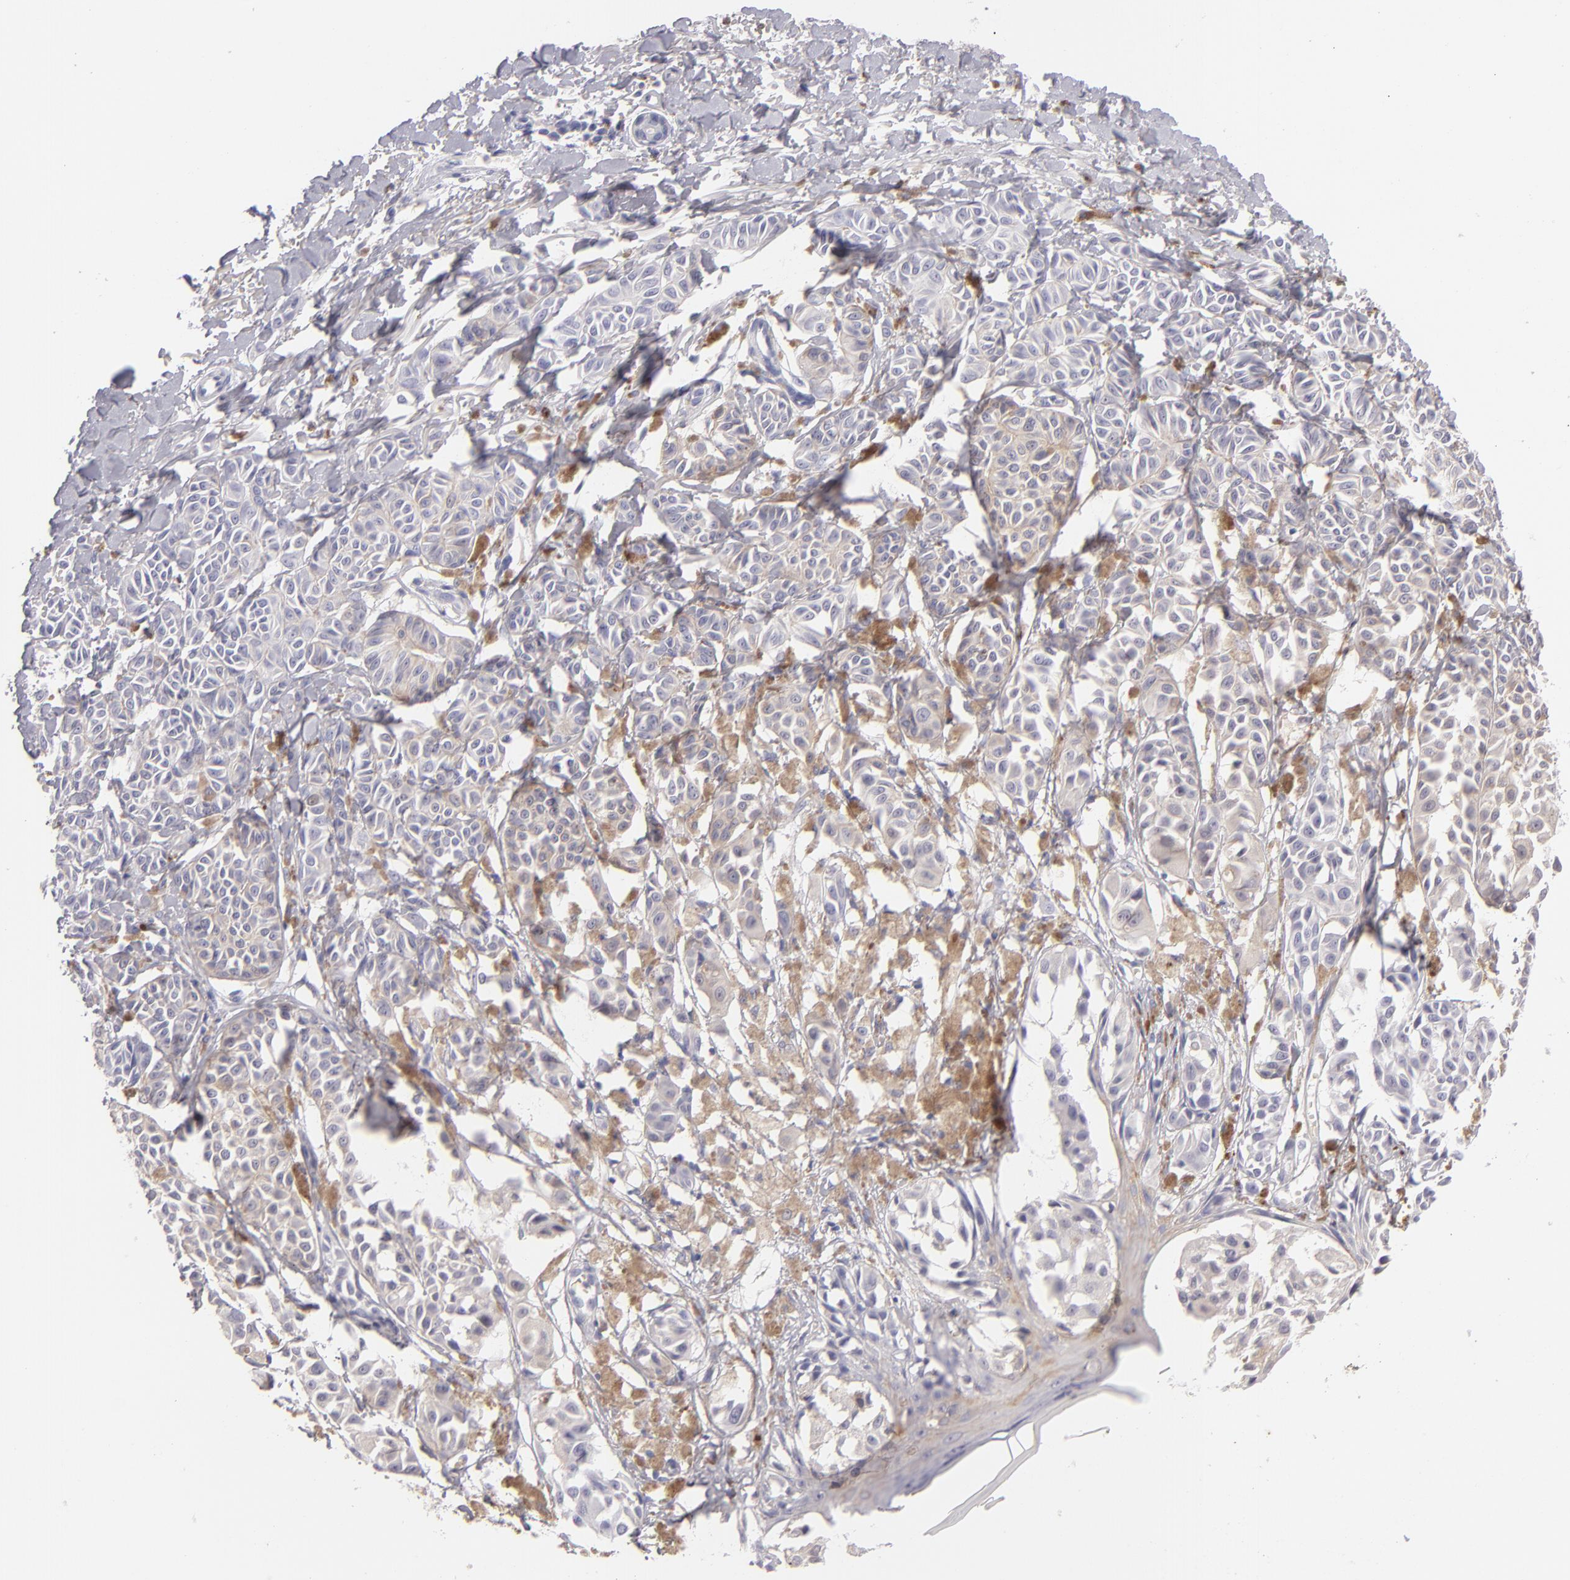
{"staining": {"intensity": "weak", "quantity": "<25%", "location": "cytoplasmic/membranous"}, "tissue": "melanoma", "cell_type": "Tumor cells", "image_type": "cancer", "snomed": [{"axis": "morphology", "description": "Malignant melanoma, NOS"}, {"axis": "topography", "description": "Skin"}], "caption": "This is an IHC photomicrograph of human malignant melanoma. There is no positivity in tumor cells.", "gene": "TNNC1", "patient": {"sex": "male", "age": 76}}